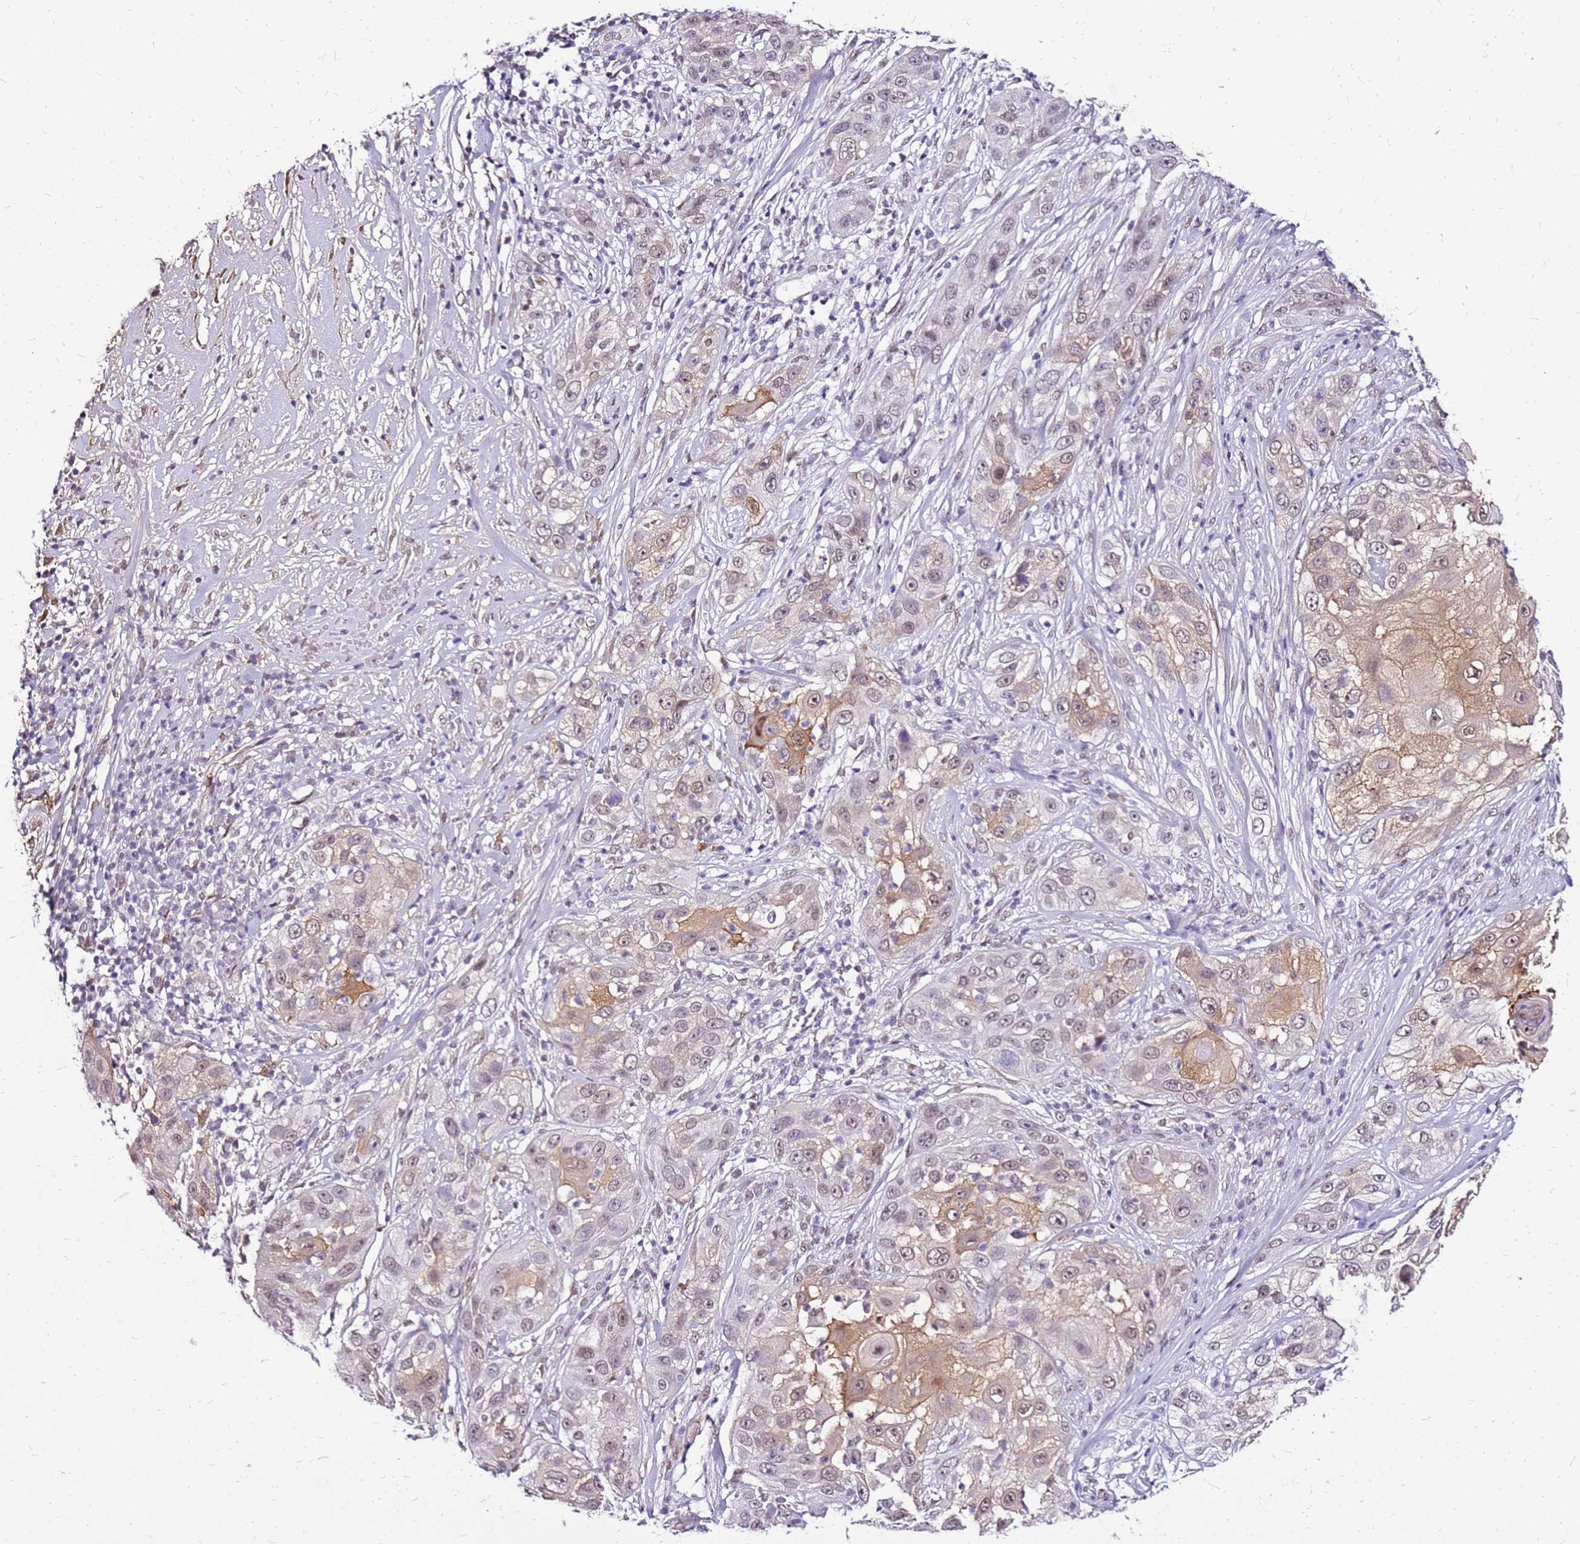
{"staining": {"intensity": "moderate", "quantity": "<25%", "location": "cytoplasmic/membranous,nuclear"}, "tissue": "skin cancer", "cell_type": "Tumor cells", "image_type": "cancer", "snomed": [{"axis": "morphology", "description": "Squamous cell carcinoma, NOS"}, {"axis": "topography", "description": "Skin"}], "caption": "Skin cancer (squamous cell carcinoma) tissue demonstrates moderate cytoplasmic/membranous and nuclear expression in approximately <25% of tumor cells", "gene": "ALDH1A3", "patient": {"sex": "female", "age": 44}}